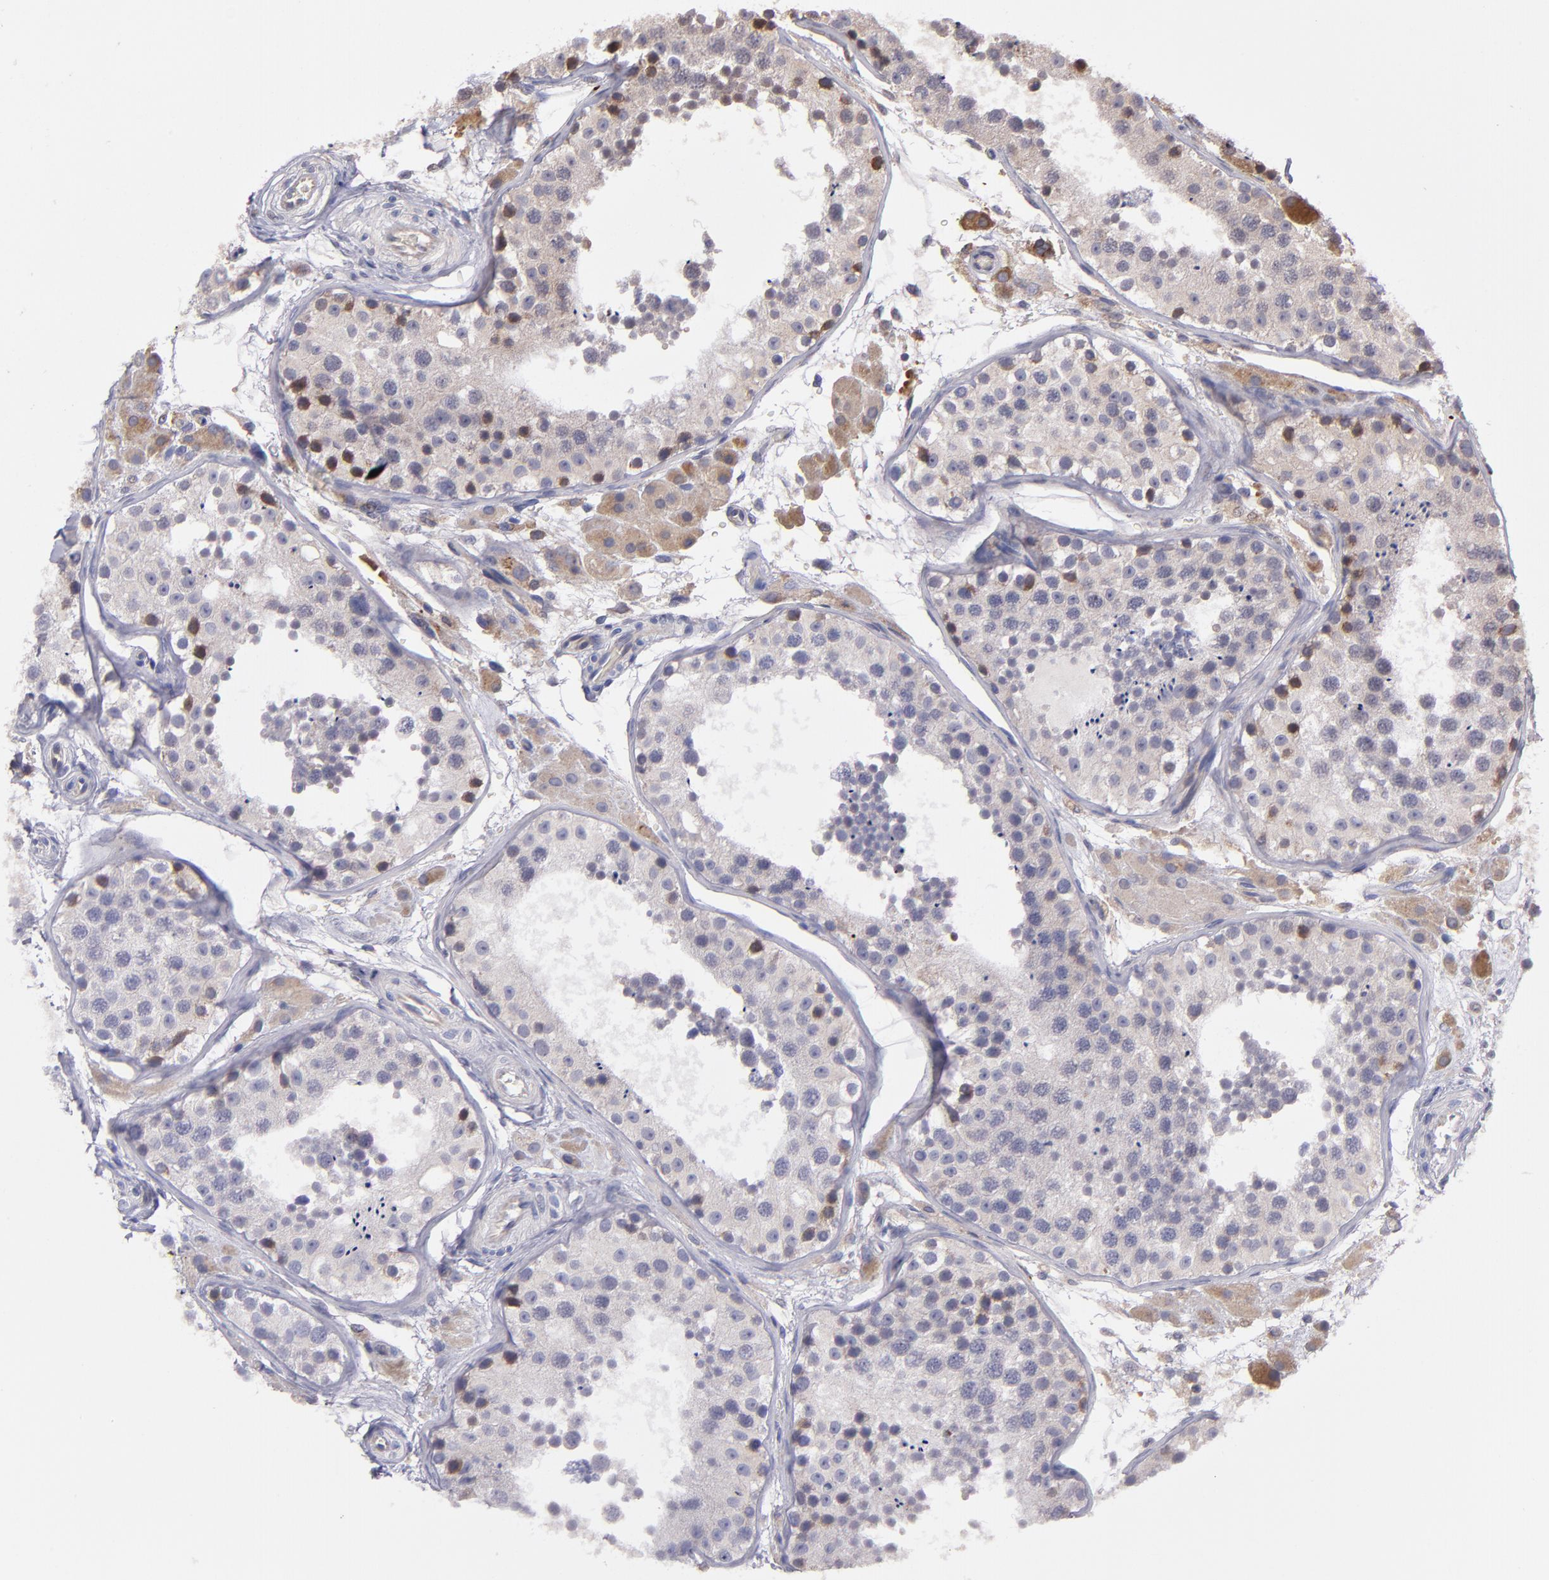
{"staining": {"intensity": "weak", "quantity": ">75%", "location": "cytoplasmic/membranous"}, "tissue": "testis", "cell_type": "Cells in seminiferous ducts", "image_type": "normal", "snomed": [{"axis": "morphology", "description": "Normal tissue, NOS"}, {"axis": "topography", "description": "Testis"}], "caption": "Immunohistochemical staining of unremarkable human testis exhibits >75% levels of weak cytoplasmic/membranous protein expression in about >75% of cells in seminiferous ducts.", "gene": "IFIH1", "patient": {"sex": "male", "age": 26}}